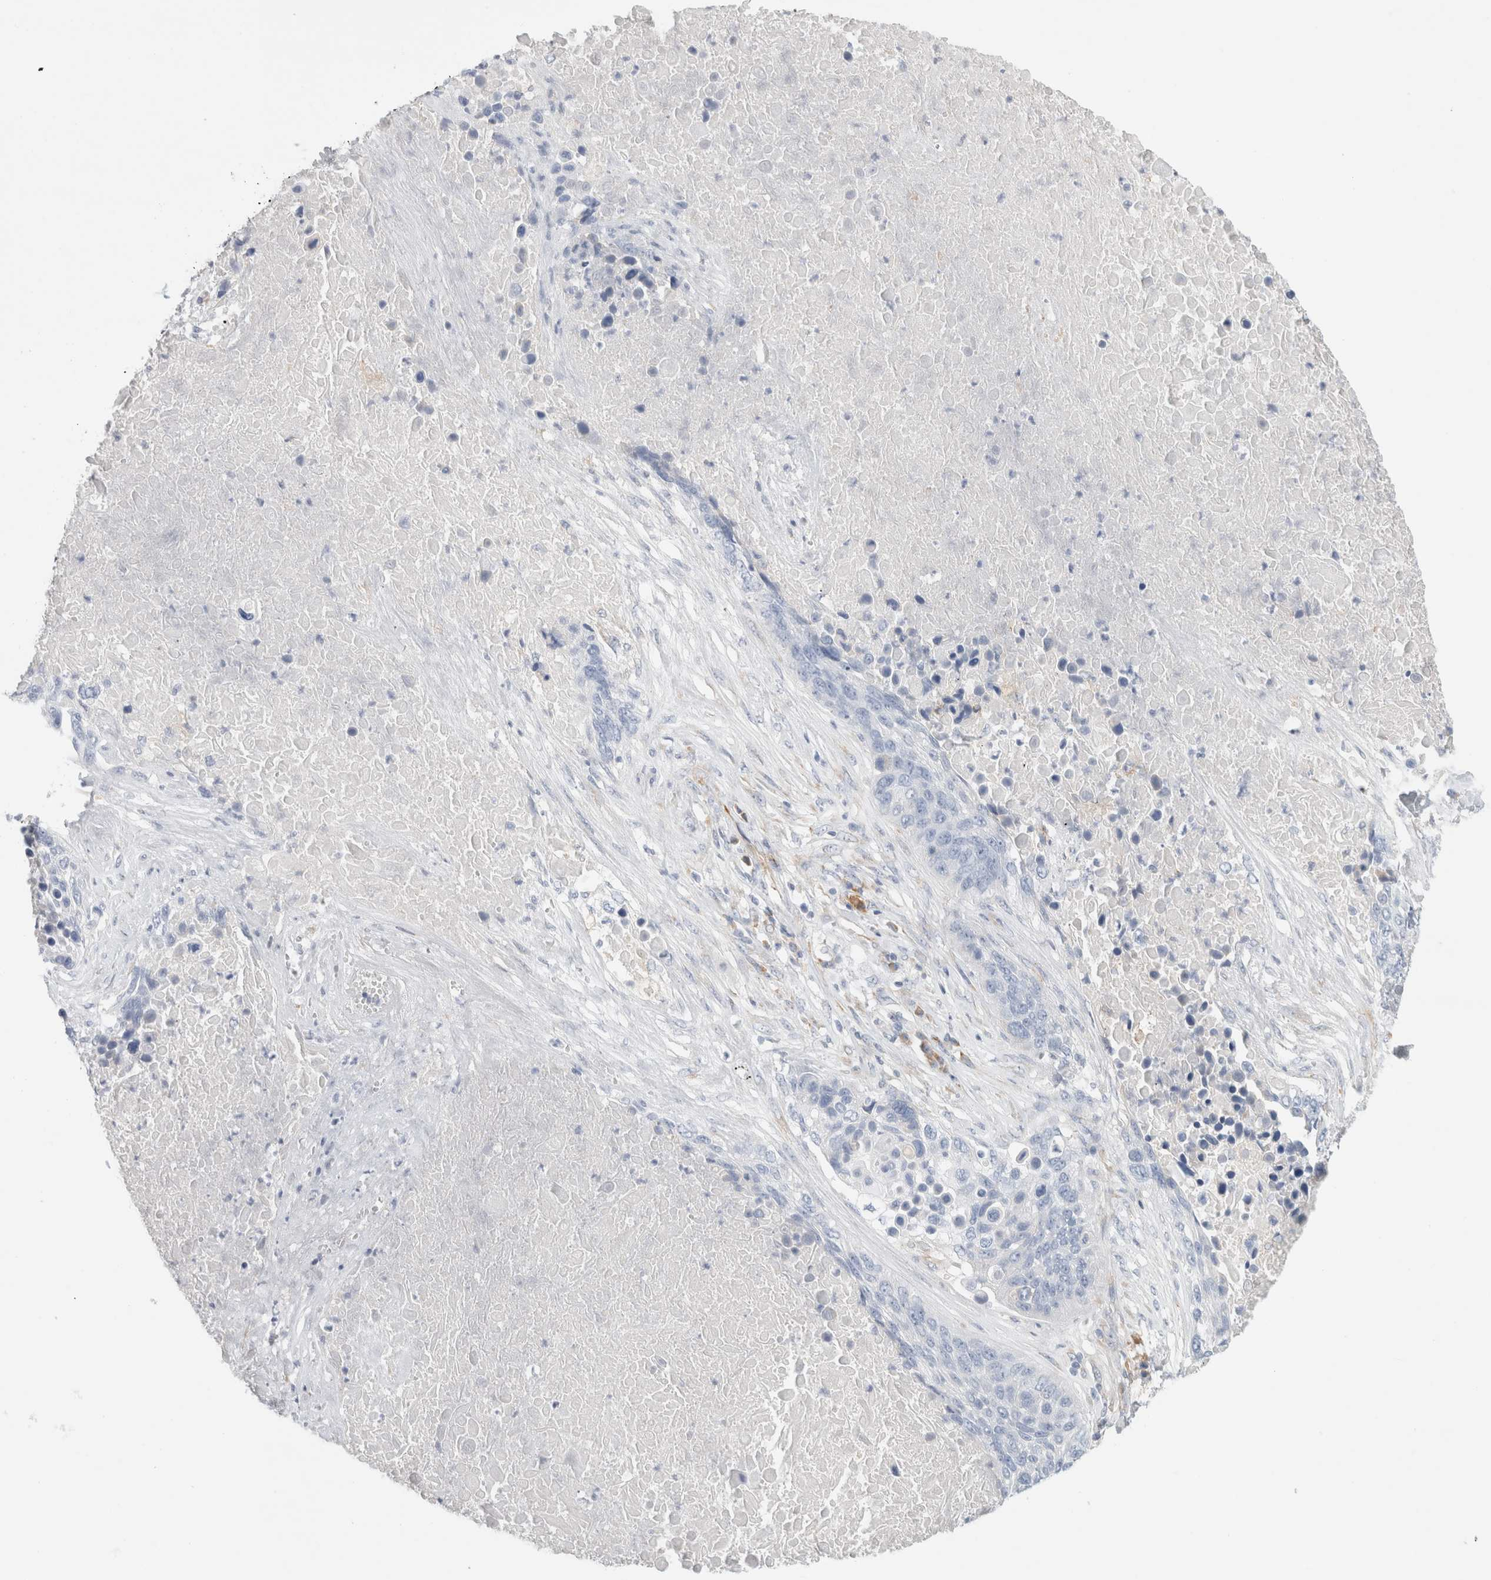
{"staining": {"intensity": "negative", "quantity": "none", "location": "none"}, "tissue": "lung cancer", "cell_type": "Tumor cells", "image_type": "cancer", "snomed": [{"axis": "morphology", "description": "Squamous cell carcinoma, NOS"}, {"axis": "topography", "description": "Lung"}], "caption": "There is no significant expression in tumor cells of squamous cell carcinoma (lung).", "gene": "CSK", "patient": {"sex": "male", "age": 66}}